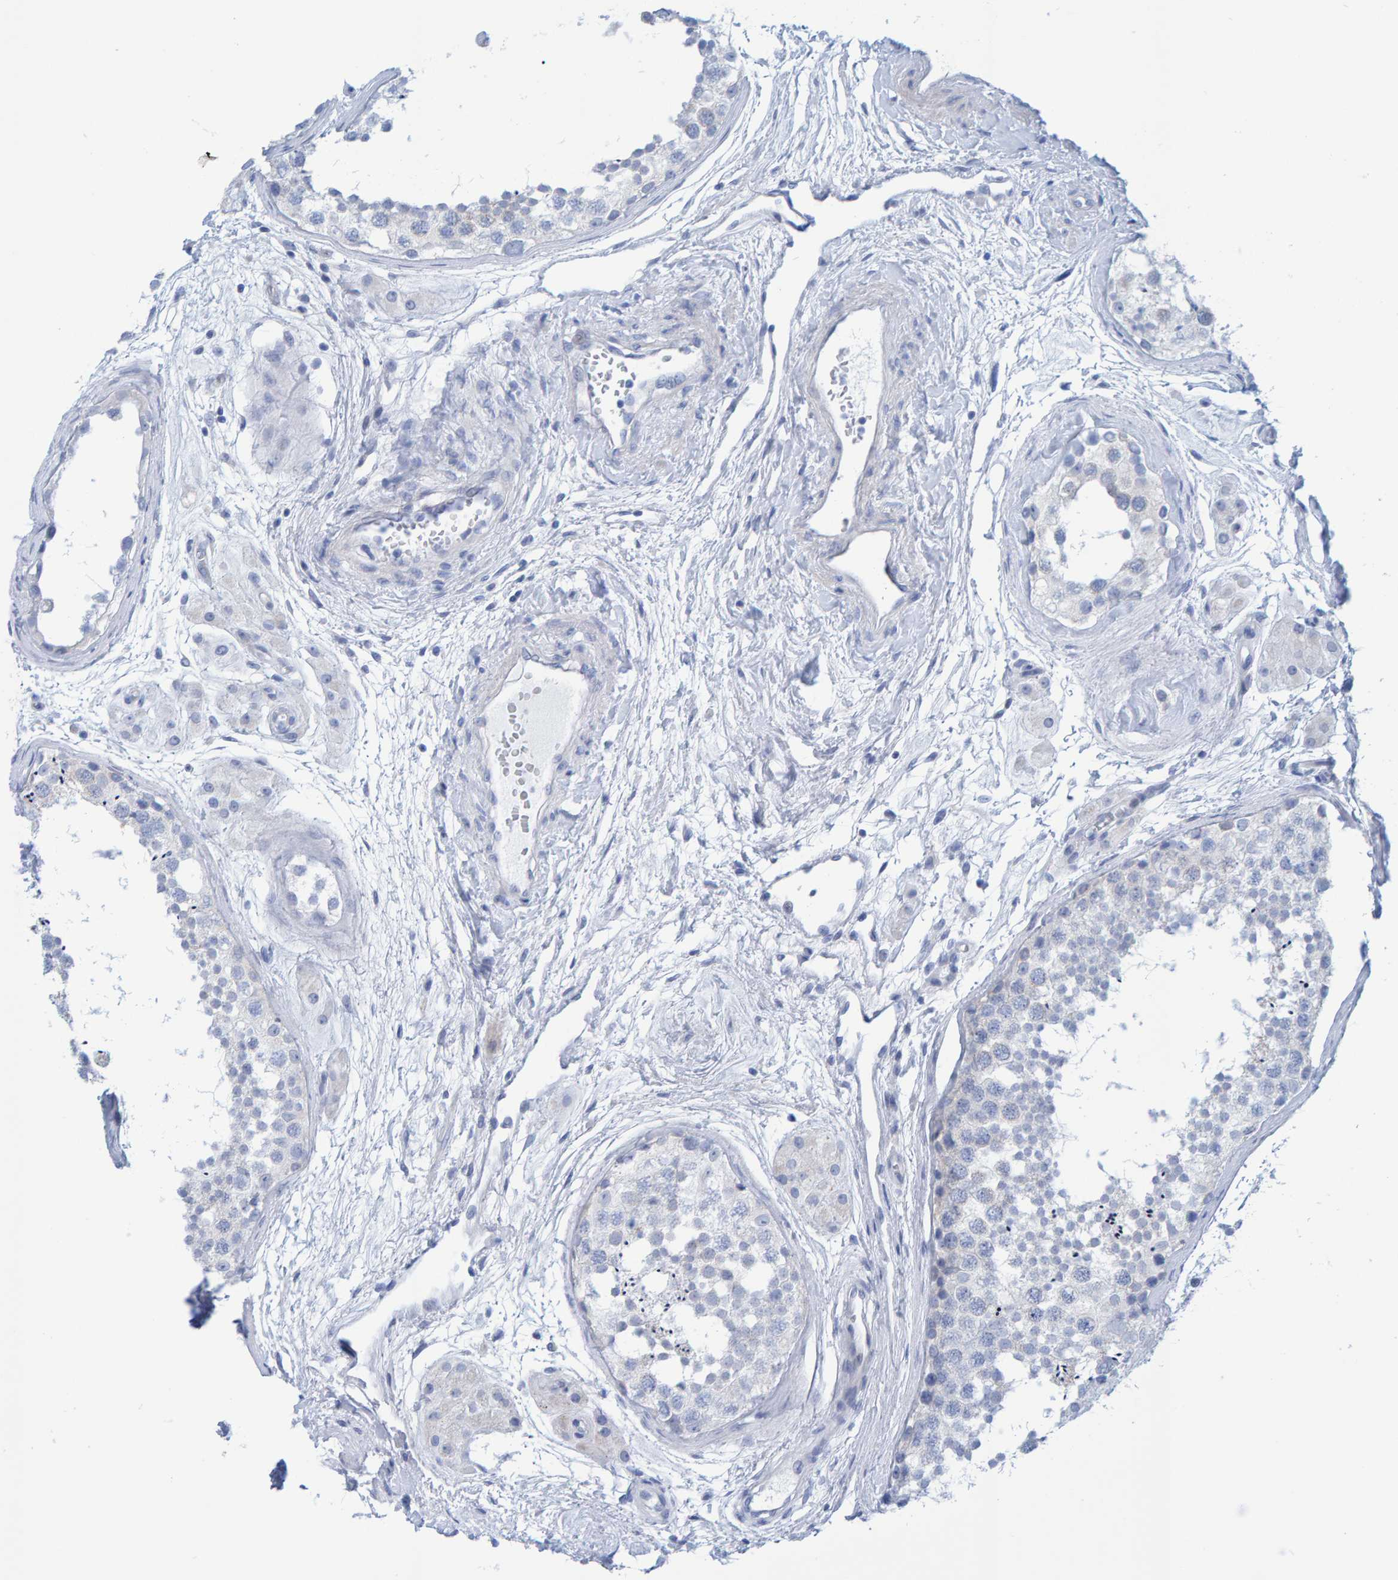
{"staining": {"intensity": "negative", "quantity": "none", "location": "none"}, "tissue": "testis", "cell_type": "Cells in seminiferous ducts", "image_type": "normal", "snomed": [{"axis": "morphology", "description": "Normal tissue, NOS"}, {"axis": "topography", "description": "Testis"}], "caption": "The image reveals no staining of cells in seminiferous ducts in unremarkable testis.", "gene": "JAKMIP3", "patient": {"sex": "male", "age": 56}}